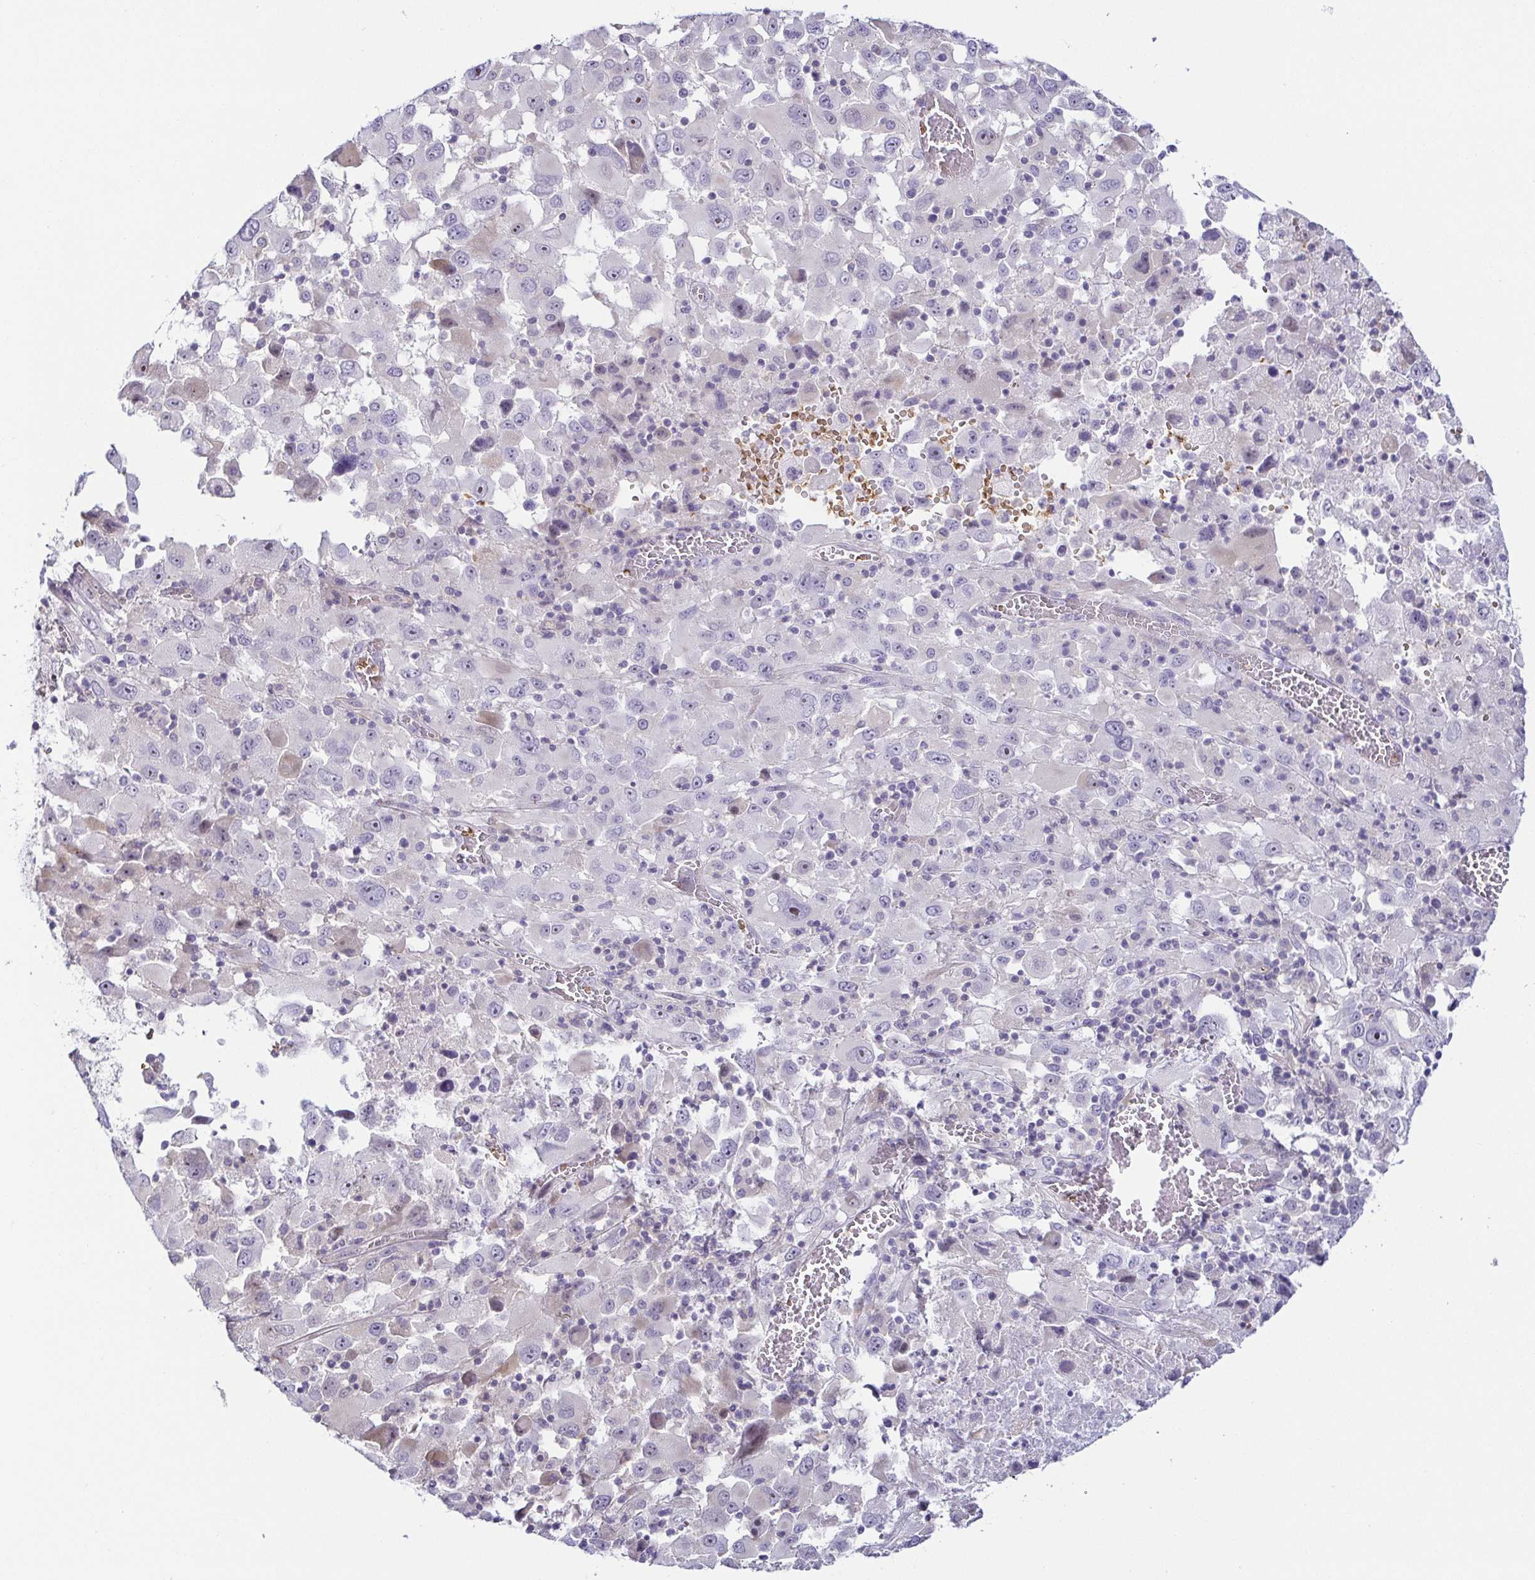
{"staining": {"intensity": "negative", "quantity": "none", "location": "none"}, "tissue": "melanoma", "cell_type": "Tumor cells", "image_type": "cancer", "snomed": [{"axis": "morphology", "description": "Malignant melanoma, Metastatic site"}, {"axis": "topography", "description": "Soft tissue"}], "caption": "IHC histopathology image of neoplastic tissue: human melanoma stained with DAB shows no significant protein positivity in tumor cells. The staining was performed using DAB (3,3'-diaminobenzidine) to visualize the protein expression in brown, while the nuclei were stained in blue with hematoxylin (Magnification: 20x).", "gene": "FAM162B", "patient": {"sex": "male", "age": 50}}